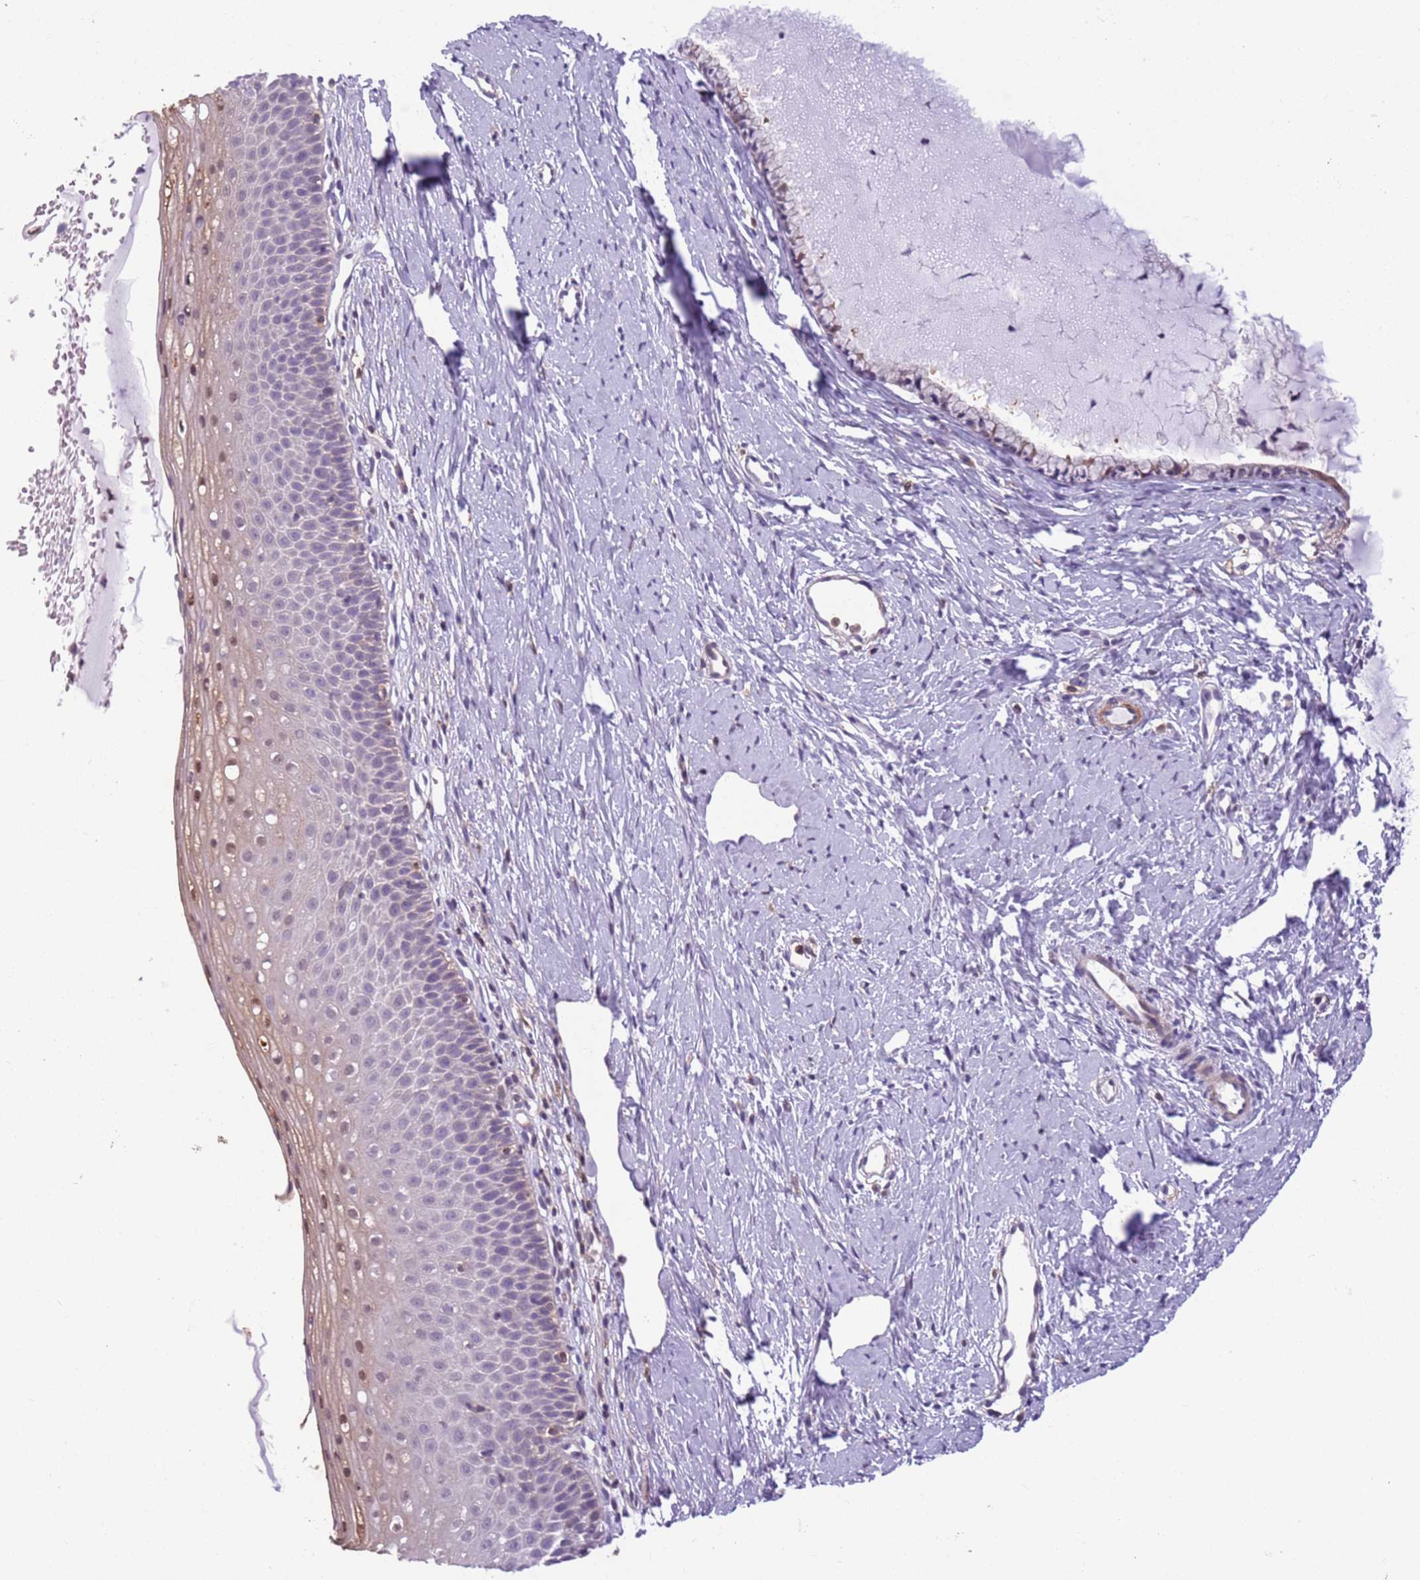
{"staining": {"intensity": "weak", "quantity": "25%-75%", "location": "cytoplasmic/membranous"}, "tissue": "cervix", "cell_type": "Glandular cells", "image_type": "normal", "snomed": [{"axis": "morphology", "description": "Normal tissue, NOS"}, {"axis": "topography", "description": "Cervix"}], "caption": "This histopathology image shows benign cervix stained with IHC to label a protein in brown. The cytoplasmic/membranous of glandular cells show weak positivity for the protein. Nuclei are counter-stained blue.", "gene": "JAML", "patient": {"sex": "female", "age": 57}}